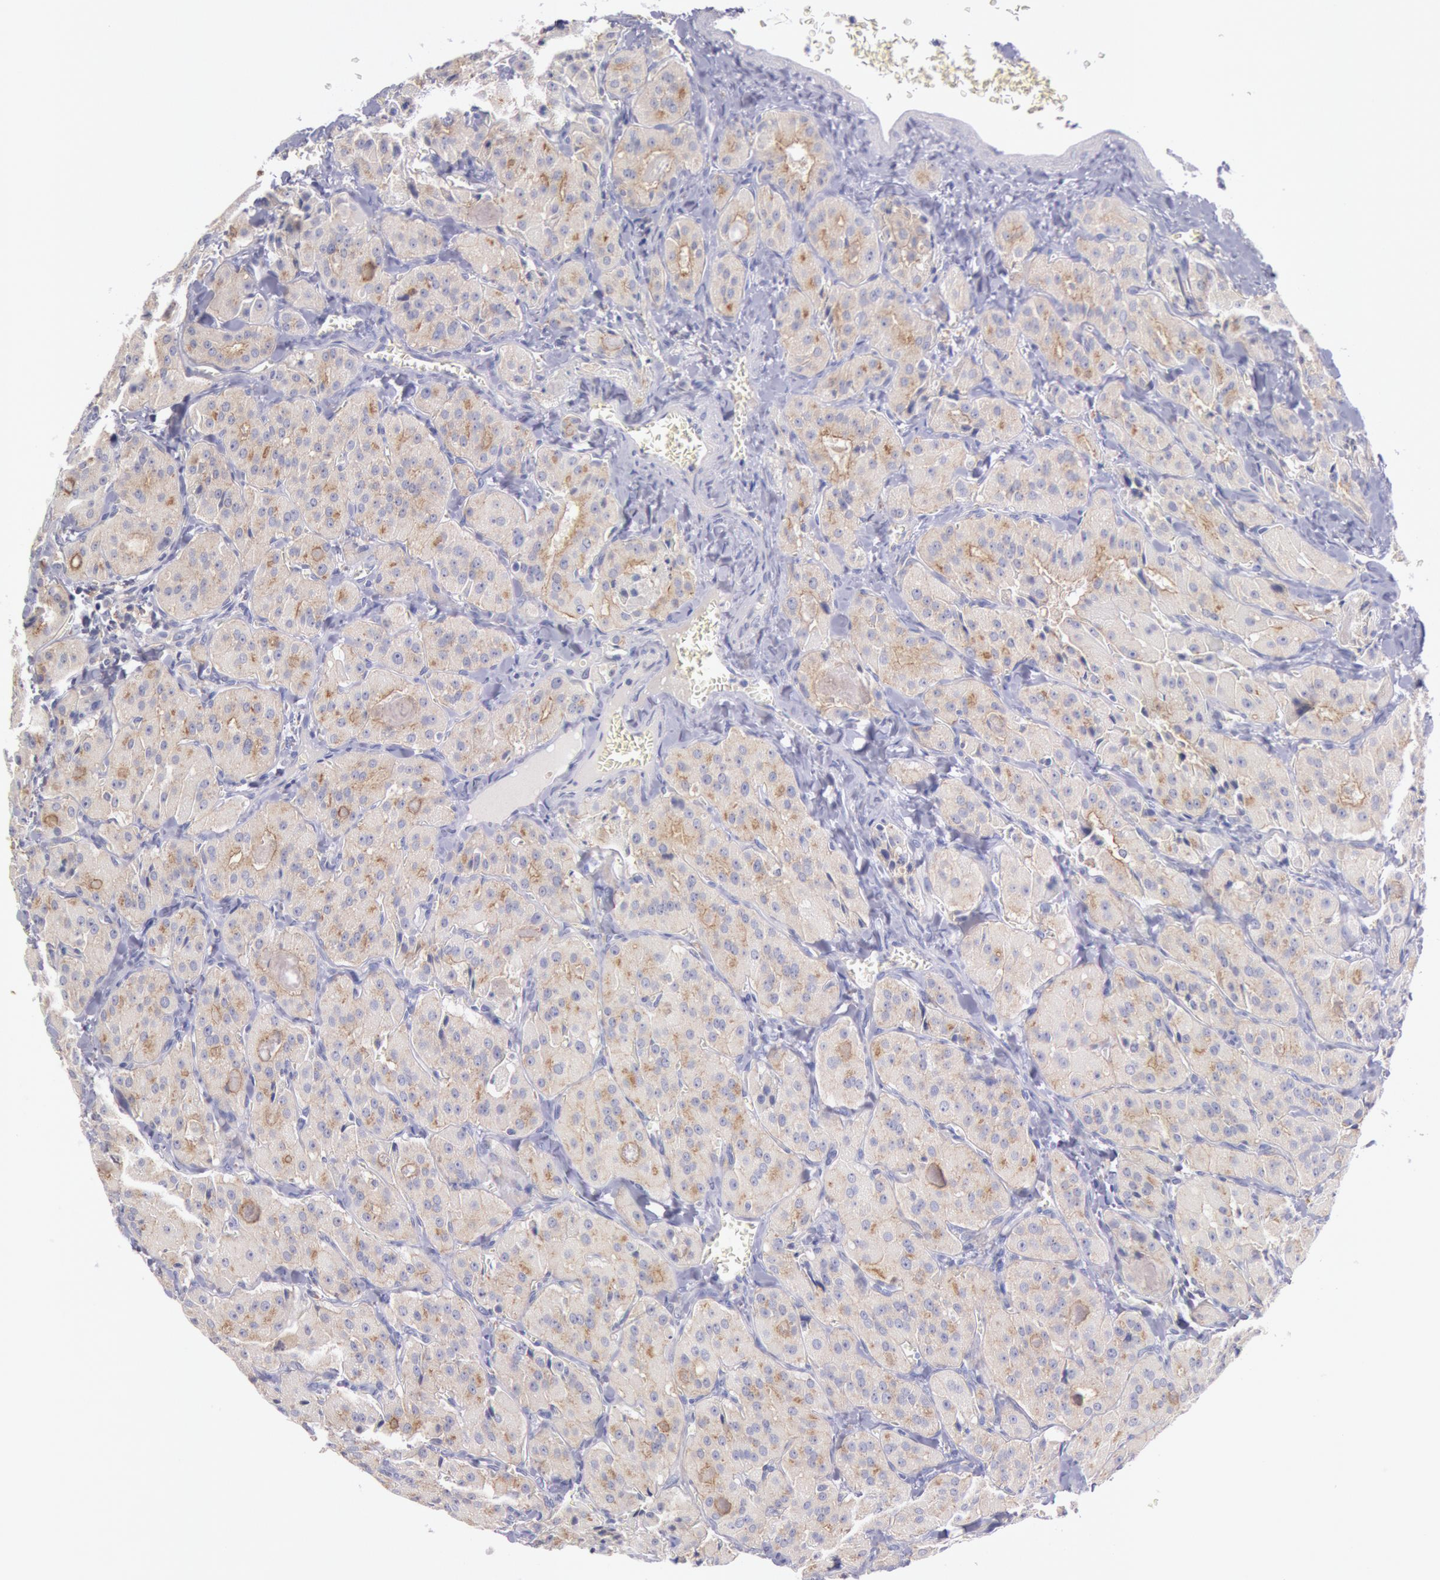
{"staining": {"intensity": "weak", "quantity": "<25%", "location": "cytoplasmic/membranous"}, "tissue": "thyroid cancer", "cell_type": "Tumor cells", "image_type": "cancer", "snomed": [{"axis": "morphology", "description": "Carcinoma, NOS"}, {"axis": "topography", "description": "Thyroid gland"}], "caption": "Protein analysis of thyroid cancer (carcinoma) shows no significant staining in tumor cells. (Stains: DAB (3,3'-diaminobenzidine) immunohistochemistry with hematoxylin counter stain, Microscopy: brightfield microscopy at high magnification).", "gene": "MYO5A", "patient": {"sex": "male", "age": 76}}